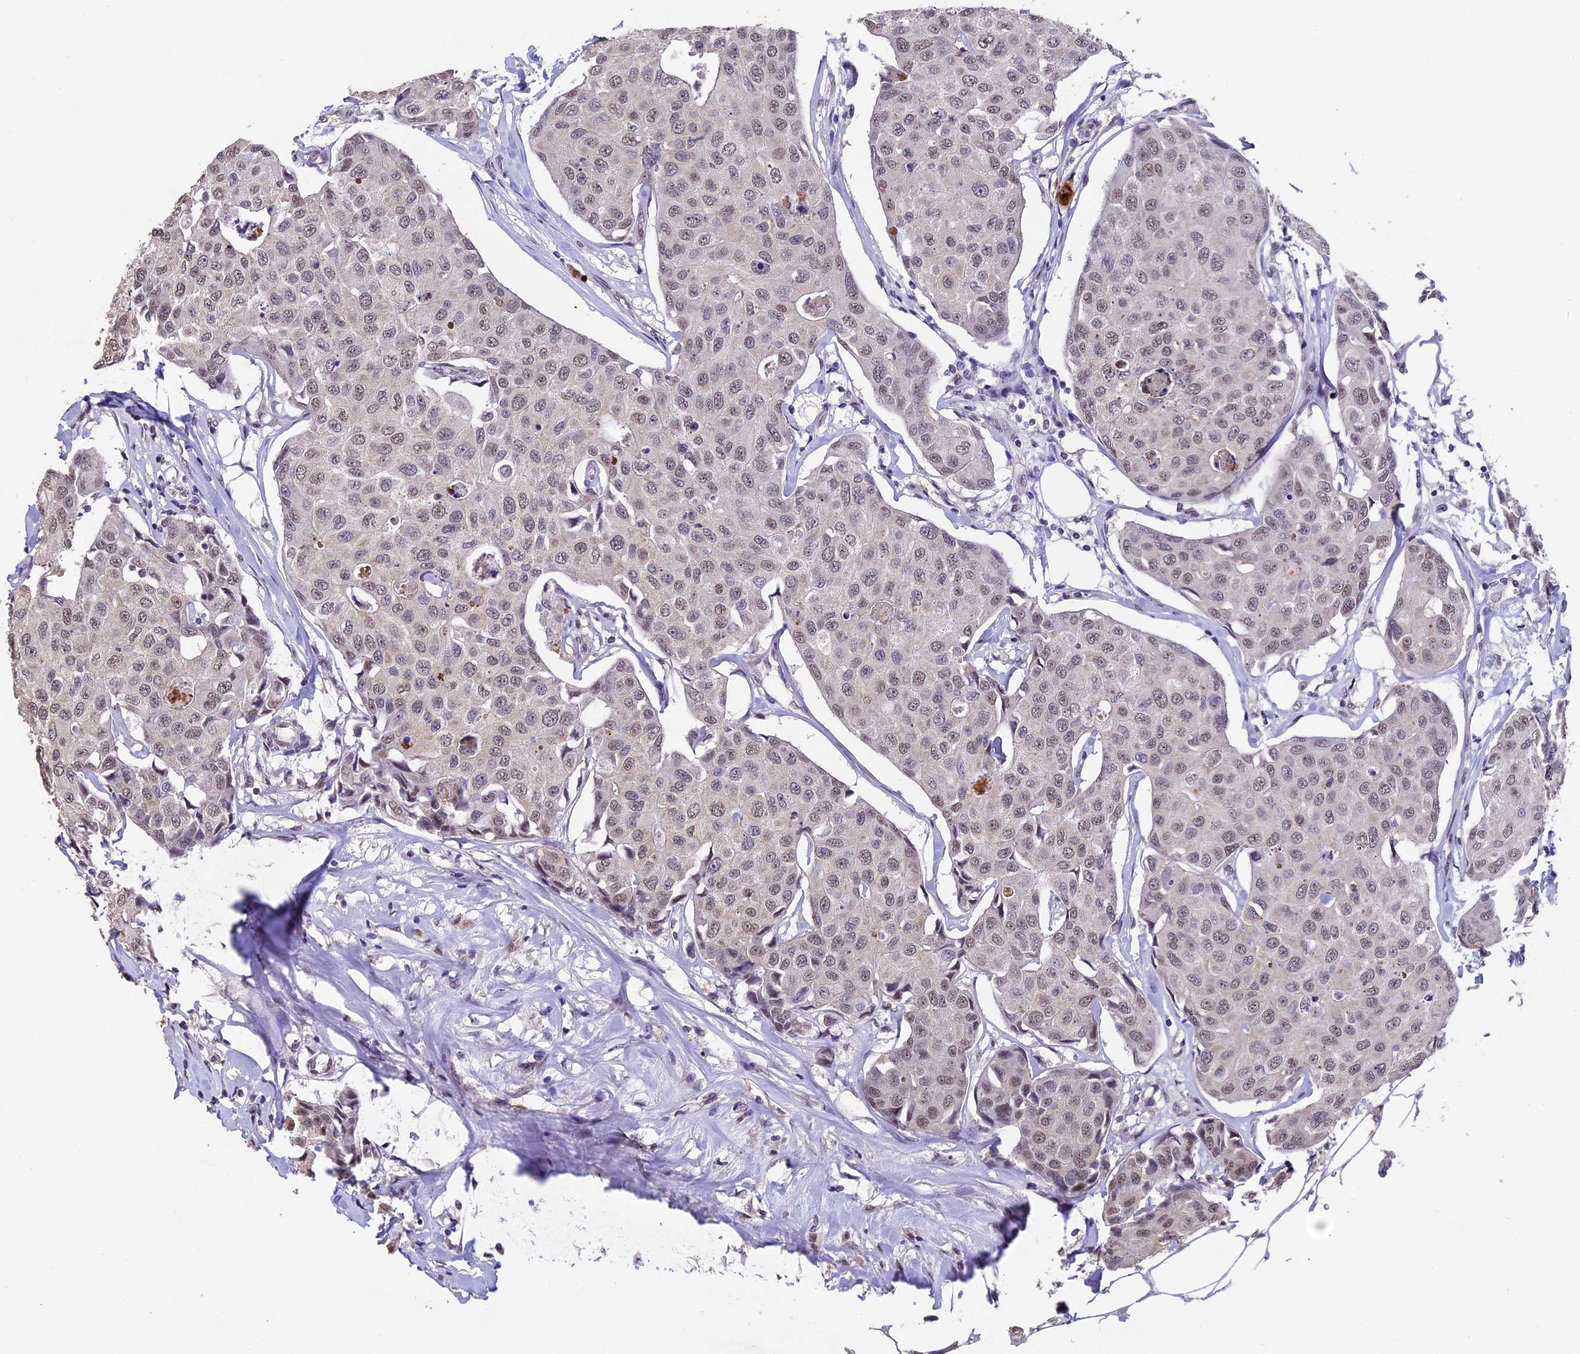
{"staining": {"intensity": "weak", "quantity": ">75%", "location": "nuclear"}, "tissue": "breast cancer", "cell_type": "Tumor cells", "image_type": "cancer", "snomed": [{"axis": "morphology", "description": "Duct carcinoma"}, {"axis": "topography", "description": "Breast"}], "caption": "Immunohistochemistry (IHC) image of human breast infiltrating ductal carcinoma stained for a protein (brown), which shows low levels of weak nuclear expression in about >75% of tumor cells.", "gene": "RNF40", "patient": {"sex": "female", "age": 80}}